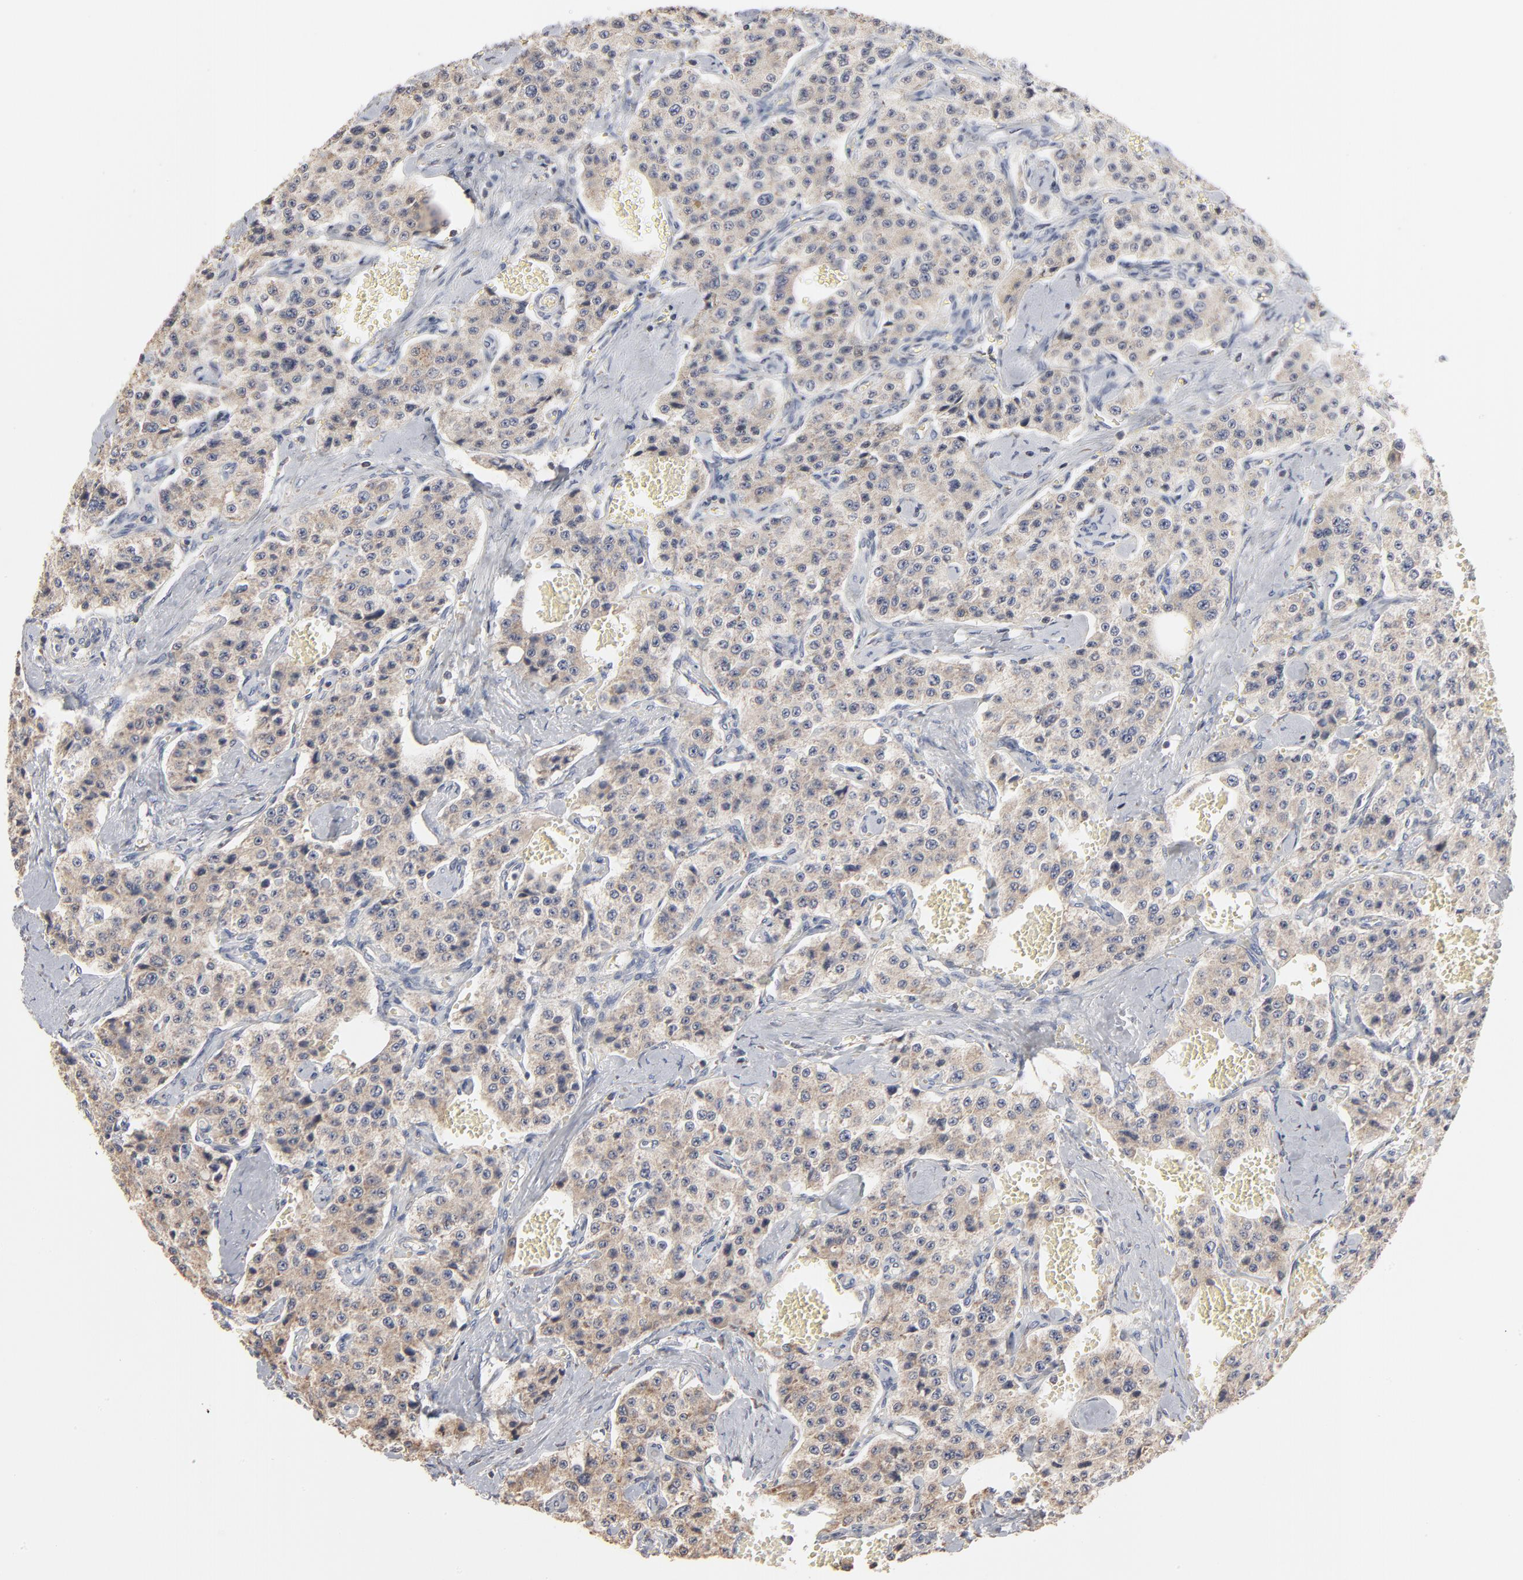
{"staining": {"intensity": "weak", "quantity": ">75%", "location": "cytoplasmic/membranous"}, "tissue": "carcinoid", "cell_type": "Tumor cells", "image_type": "cancer", "snomed": [{"axis": "morphology", "description": "Carcinoid, malignant, NOS"}, {"axis": "topography", "description": "Small intestine"}], "caption": "An immunohistochemistry (IHC) image of tumor tissue is shown. Protein staining in brown shows weak cytoplasmic/membranous positivity in malignant carcinoid within tumor cells. (Brightfield microscopy of DAB IHC at high magnification).", "gene": "RNF213", "patient": {"sex": "male", "age": 52}}